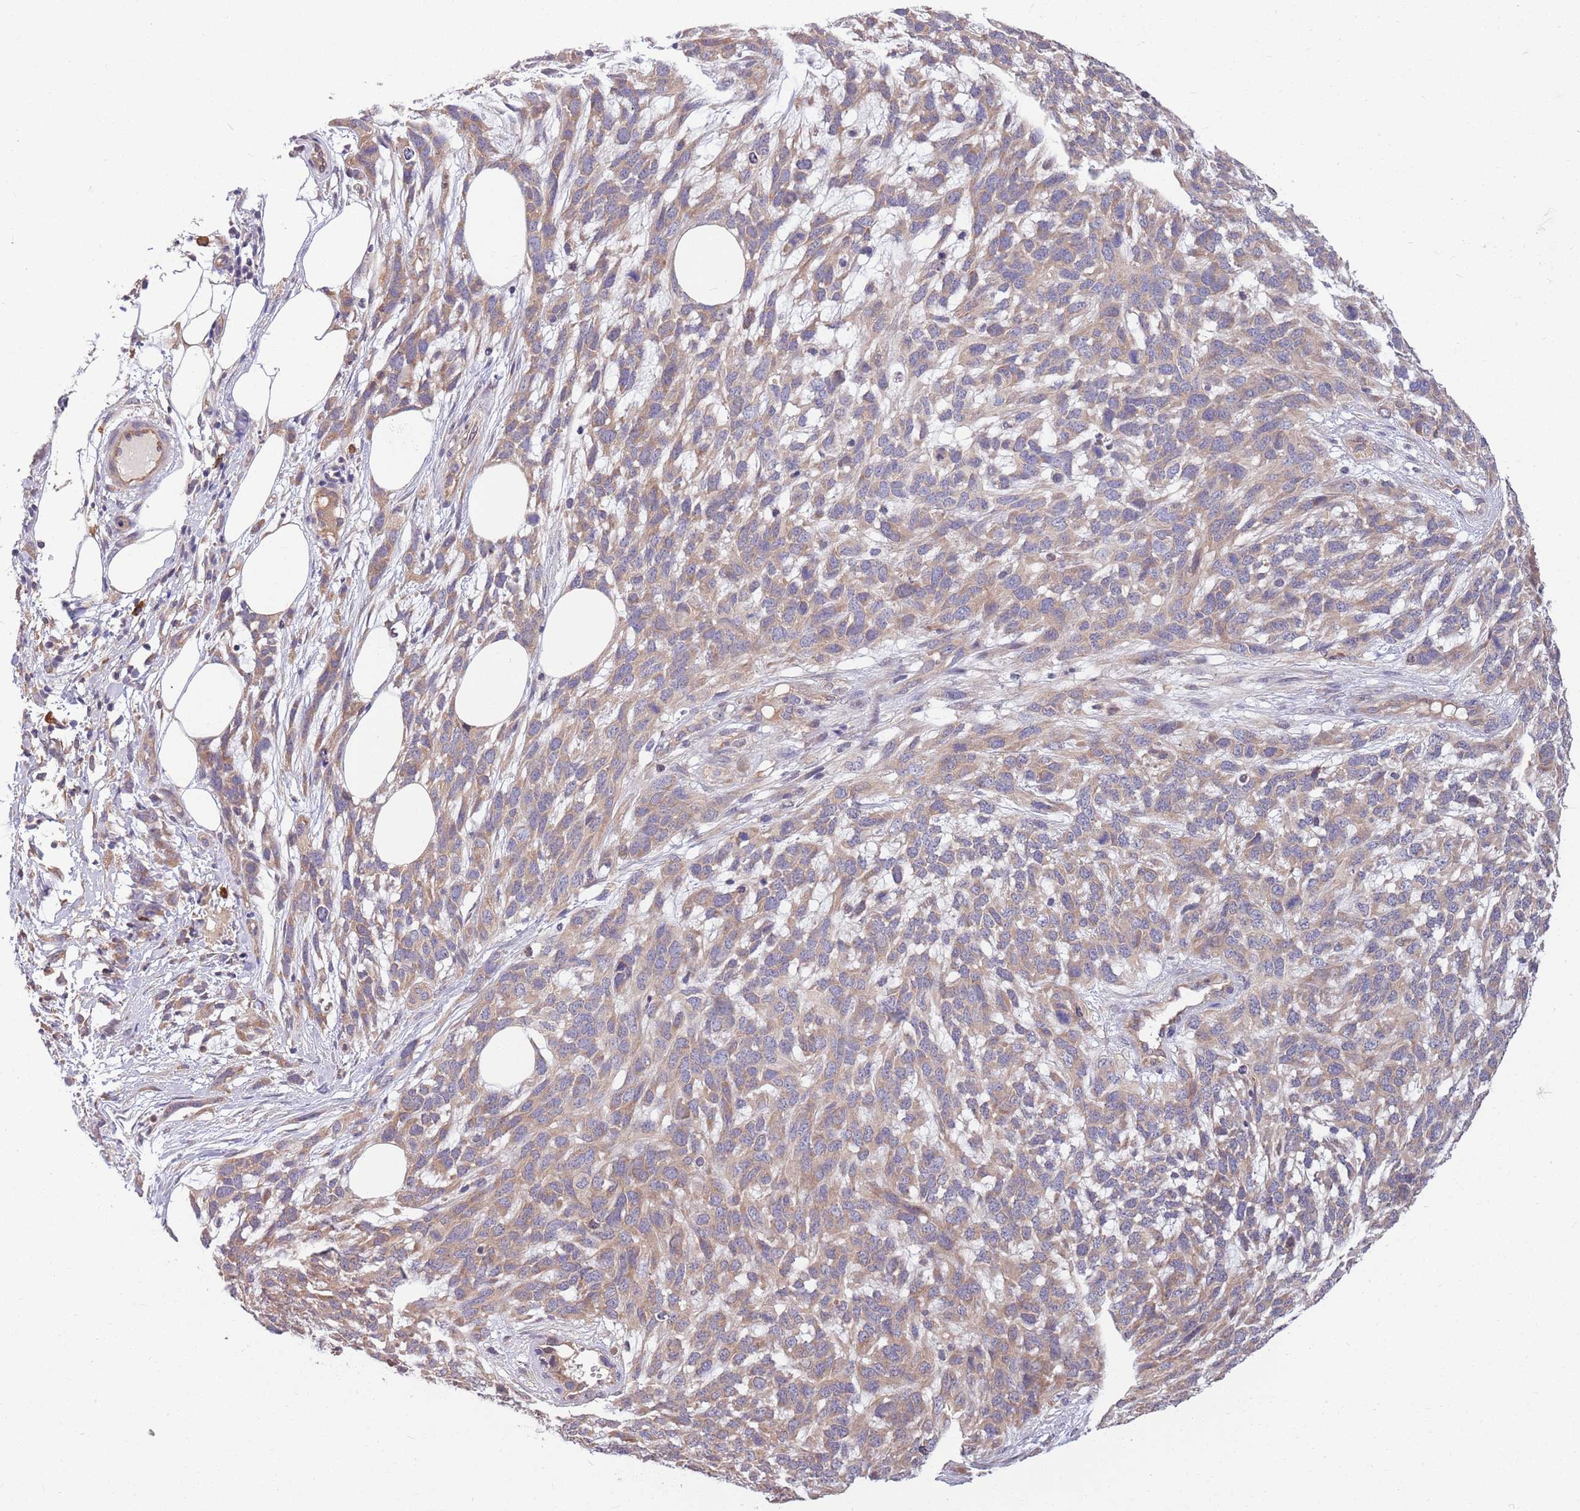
{"staining": {"intensity": "weak", "quantity": ">75%", "location": "cytoplasmic/membranous"}, "tissue": "melanoma", "cell_type": "Tumor cells", "image_type": "cancer", "snomed": [{"axis": "morphology", "description": "Normal morphology"}, {"axis": "morphology", "description": "Malignant melanoma, NOS"}, {"axis": "topography", "description": "Skin"}], "caption": "Immunohistochemistry photomicrograph of neoplastic tissue: human malignant melanoma stained using immunohistochemistry exhibits low levels of weak protein expression localized specifically in the cytoplasmic/membranous of tumor cells, appearing as a cytoplasmic/membranous brown color.", "gene": "MARVELD2", "patient": {"sex": "female", "age": 72}}